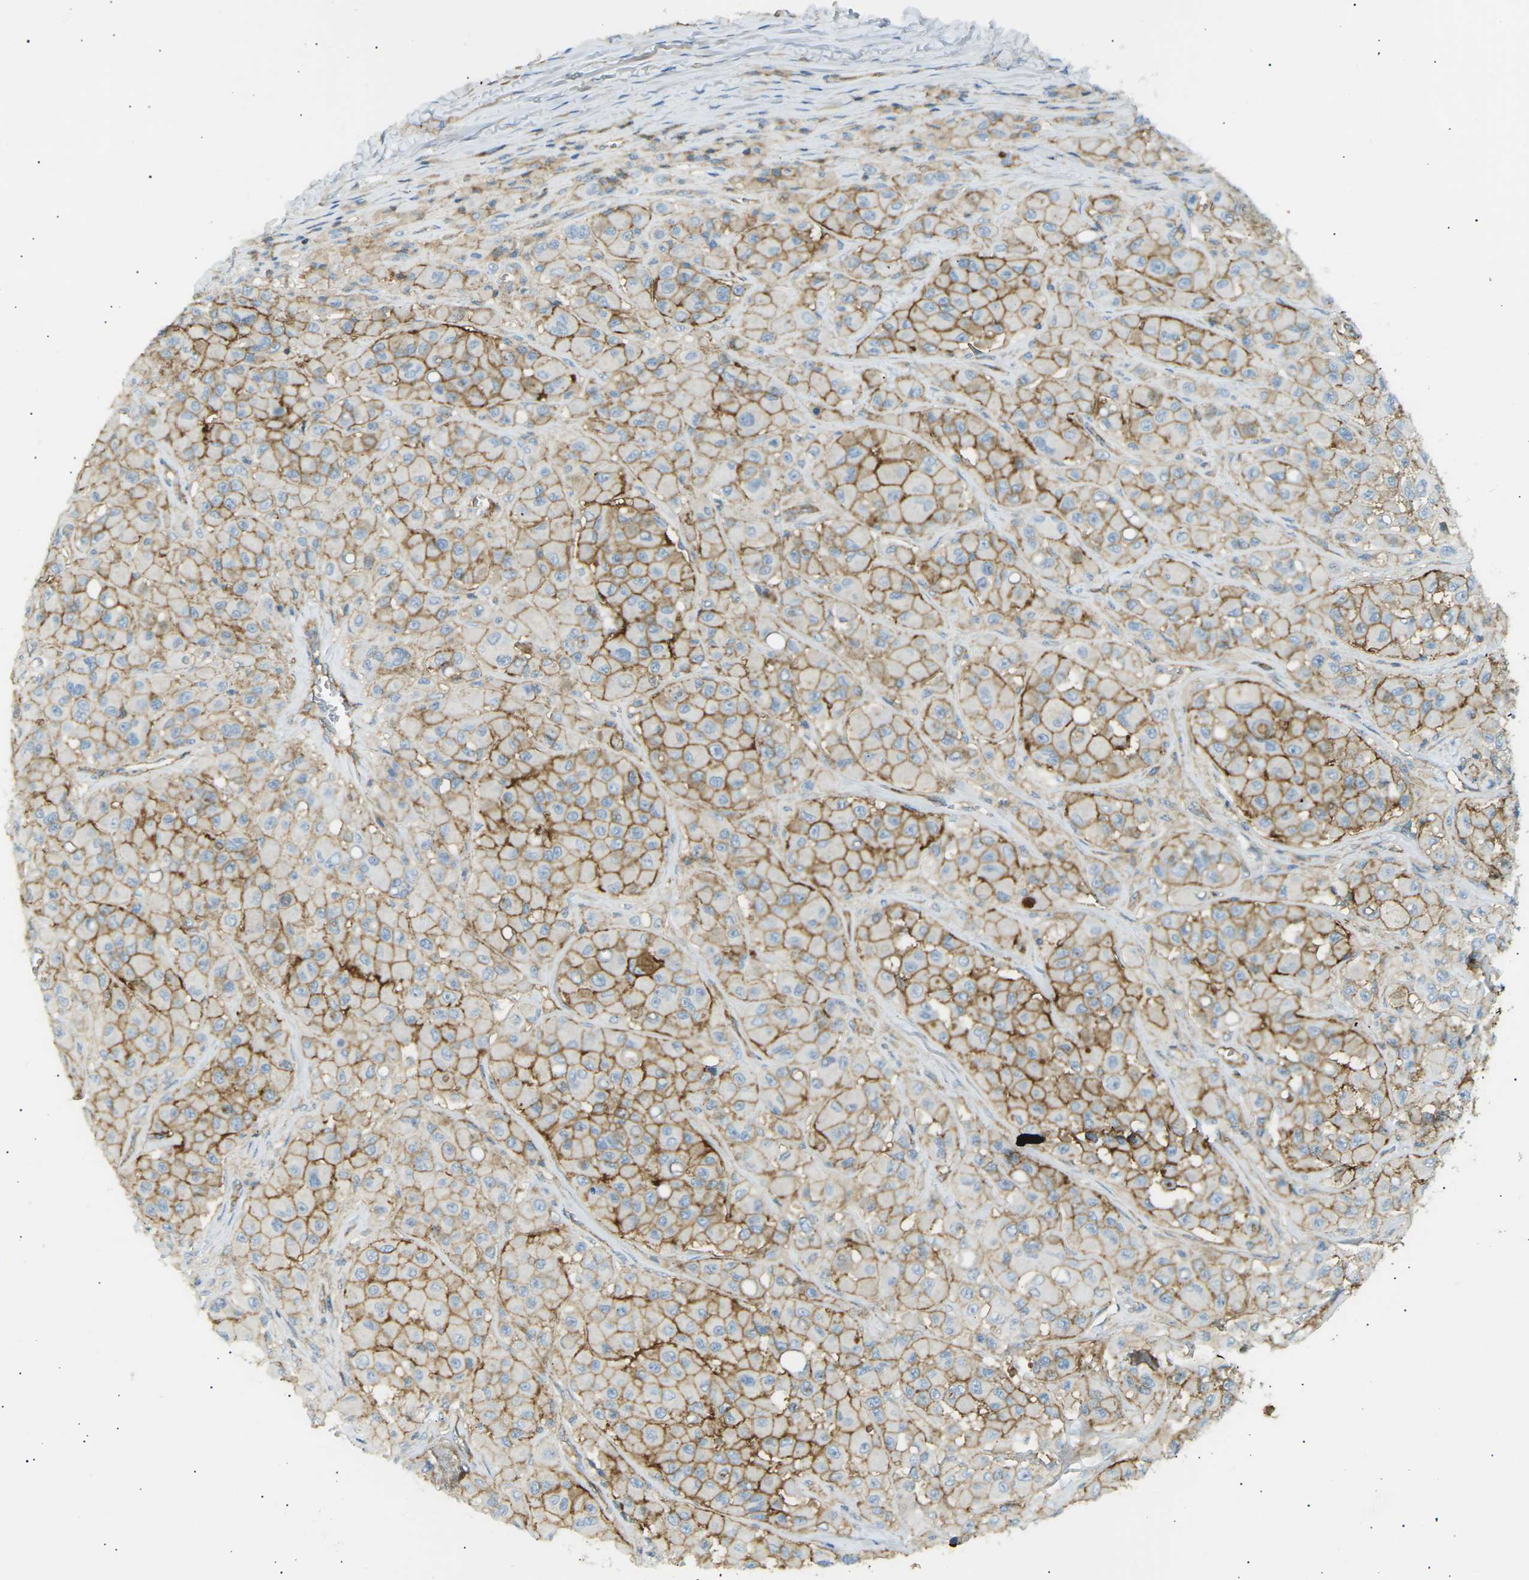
{"staining": {"intensity": "moderate", "quantity": ">75%", "location": "cytoplasmic/membranous"}, "tissue": "melanoma", "cell_type": "Tumor cells", "image_type": "cancer", "snomed": [{"axis": "morphology", "description": "Malignant melanoma, NOS"}, {"axis": "topography", "description": "Skin"}], "caption": "Moderate cytoplasmic/membranous positivity is appreciated in about >75% of tumor cells in melanoma.", "gene": "ATP2B4", "patient": {"sex": "male", "age": 84}}